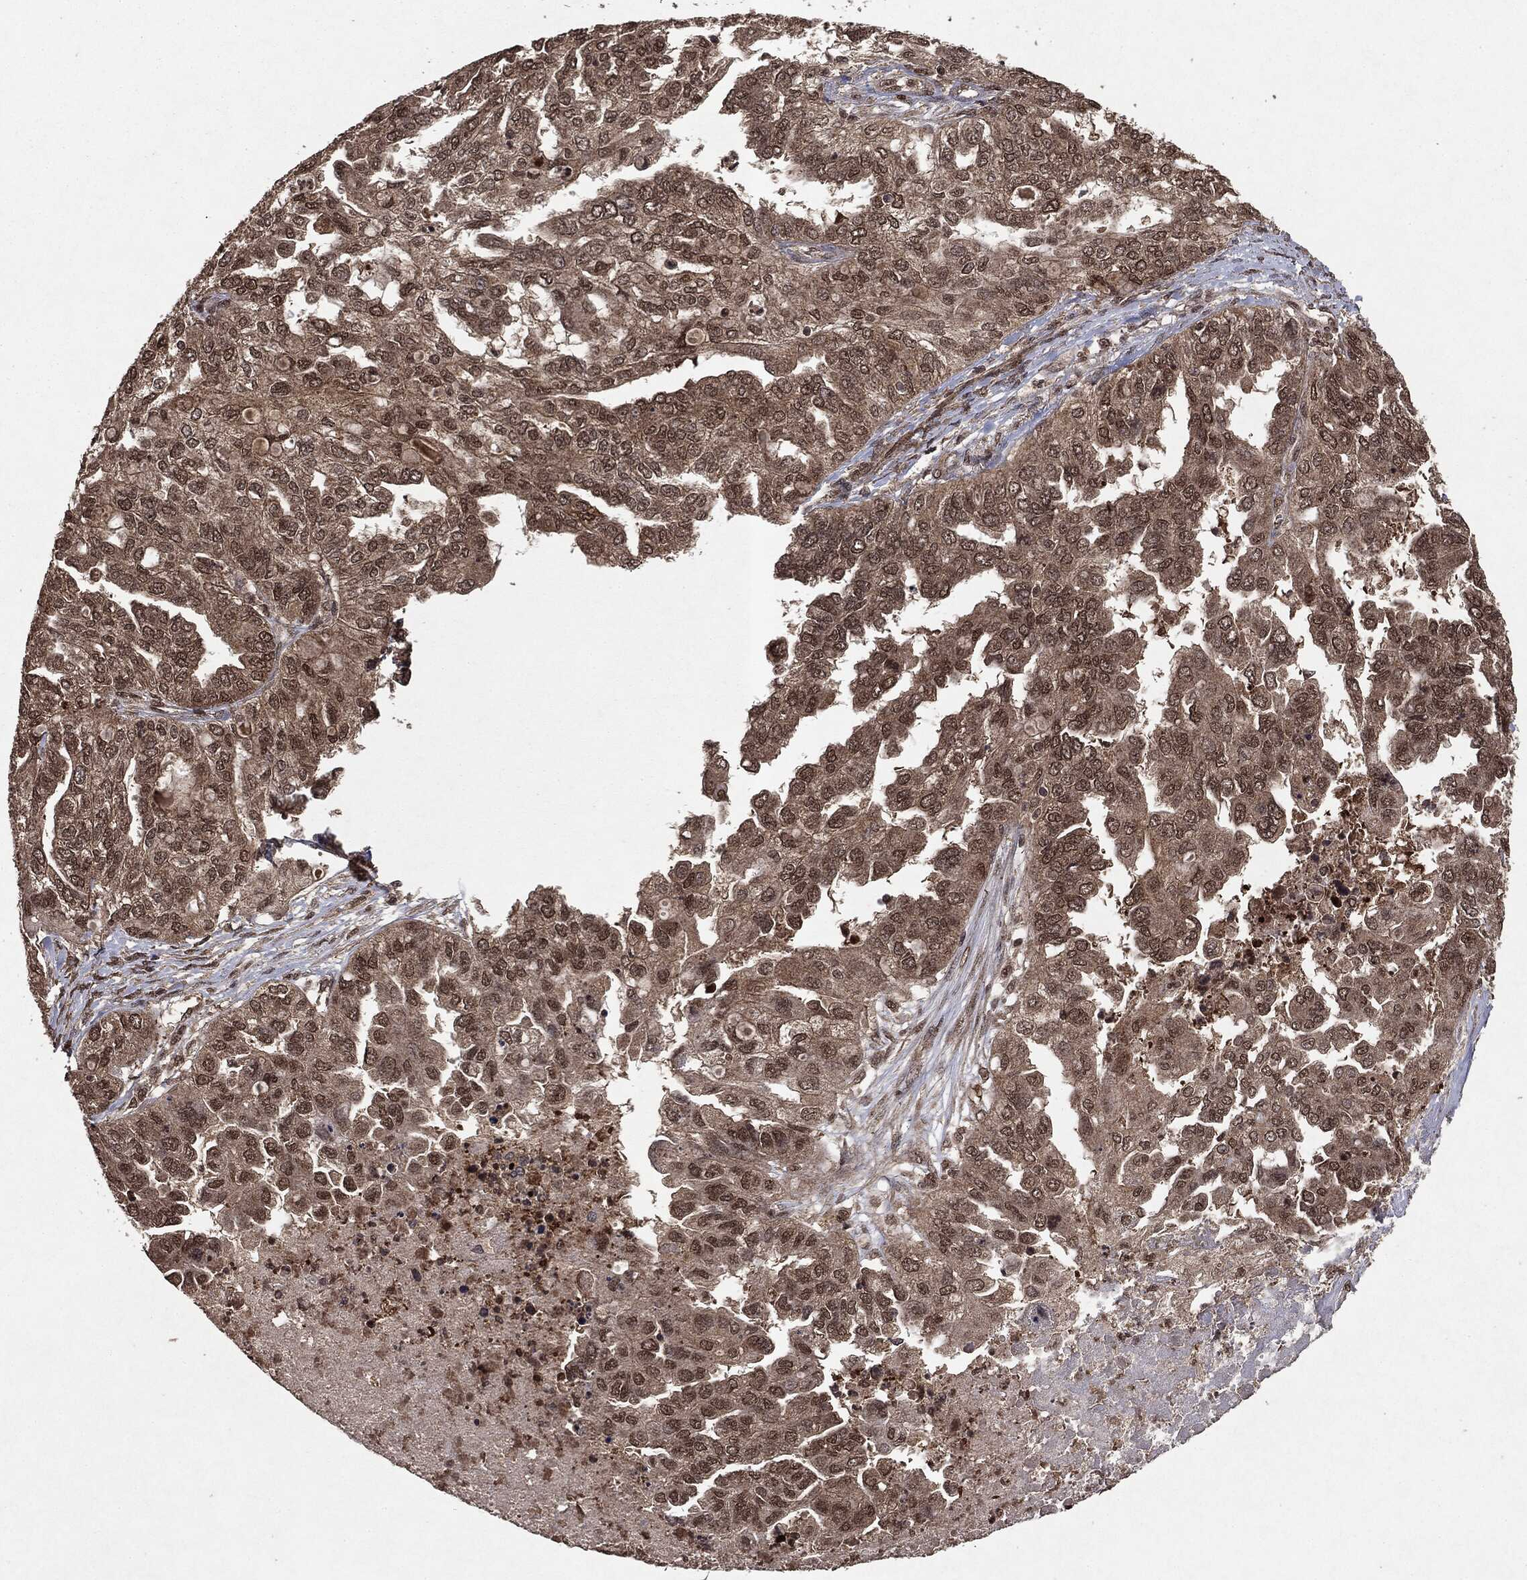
{"staining": {"intensity": "weak", "quantity": ">75%", "location": "cytoplasmic/membranous,nuclear"}, "tissue": "ovarian cancer", "cell_type": "Tumor cells", "image_type": "cancer", "snomed": [{"axis": "morphology", "description": "Cystadenocarcinoma, serous, NOS"}, {"axis": "topography", "description": "Ovary"}], "caption": "Immunohistochemistry (DAB (3,3'-diaminobenzidine)) staining of serous cystadenocarcinoma (ovarian) demonstrates weak cytoplasmic/membranous and nuclear protein expression in approximately >75% of tumor cells.", "gene": "PEBP1", "patient": {"sex": "female", "age": 53}}